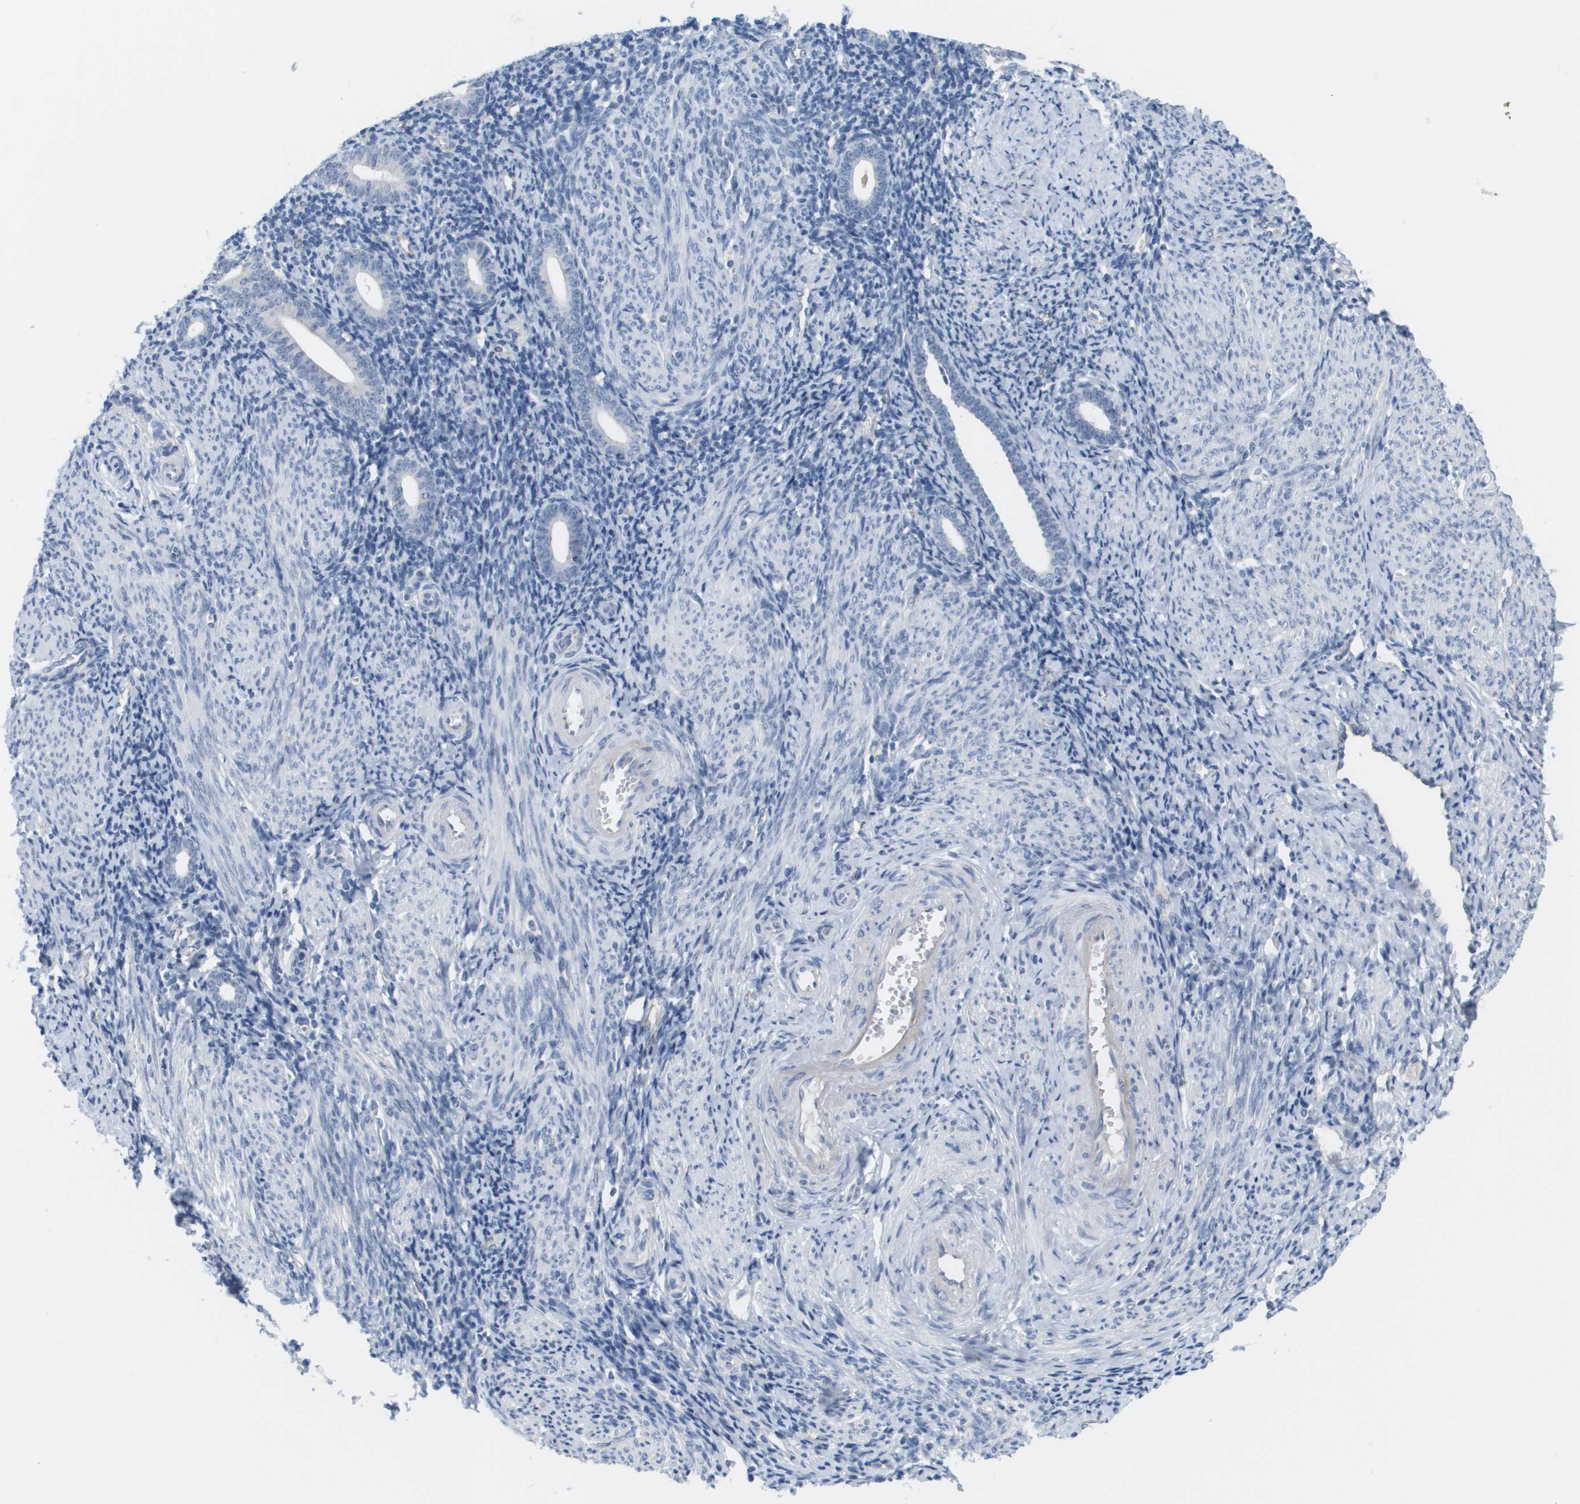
{"staining": {"intensity": "negative", "quantity": "none", "location": "none"}, "tissue": "endometrium", "cell_type": "Cells in endometrial stroma", "image_type": "normal", "snomed": [{"axis": "morphology", "description": "Normal tissue, NOS"}, {"axis": "topography", "description": "Endometrium"}], "caption": "Immunohistochemical staining of normal endometrium reveals no significant staining in cells in endometrial stroma. Brightfield microscopy of IHC stained with DAB (brown) and hematoxylin (blue), captured at high magnification.", "gene": "ANGPT2", "patient": {"sex": "female", "age": 50}}